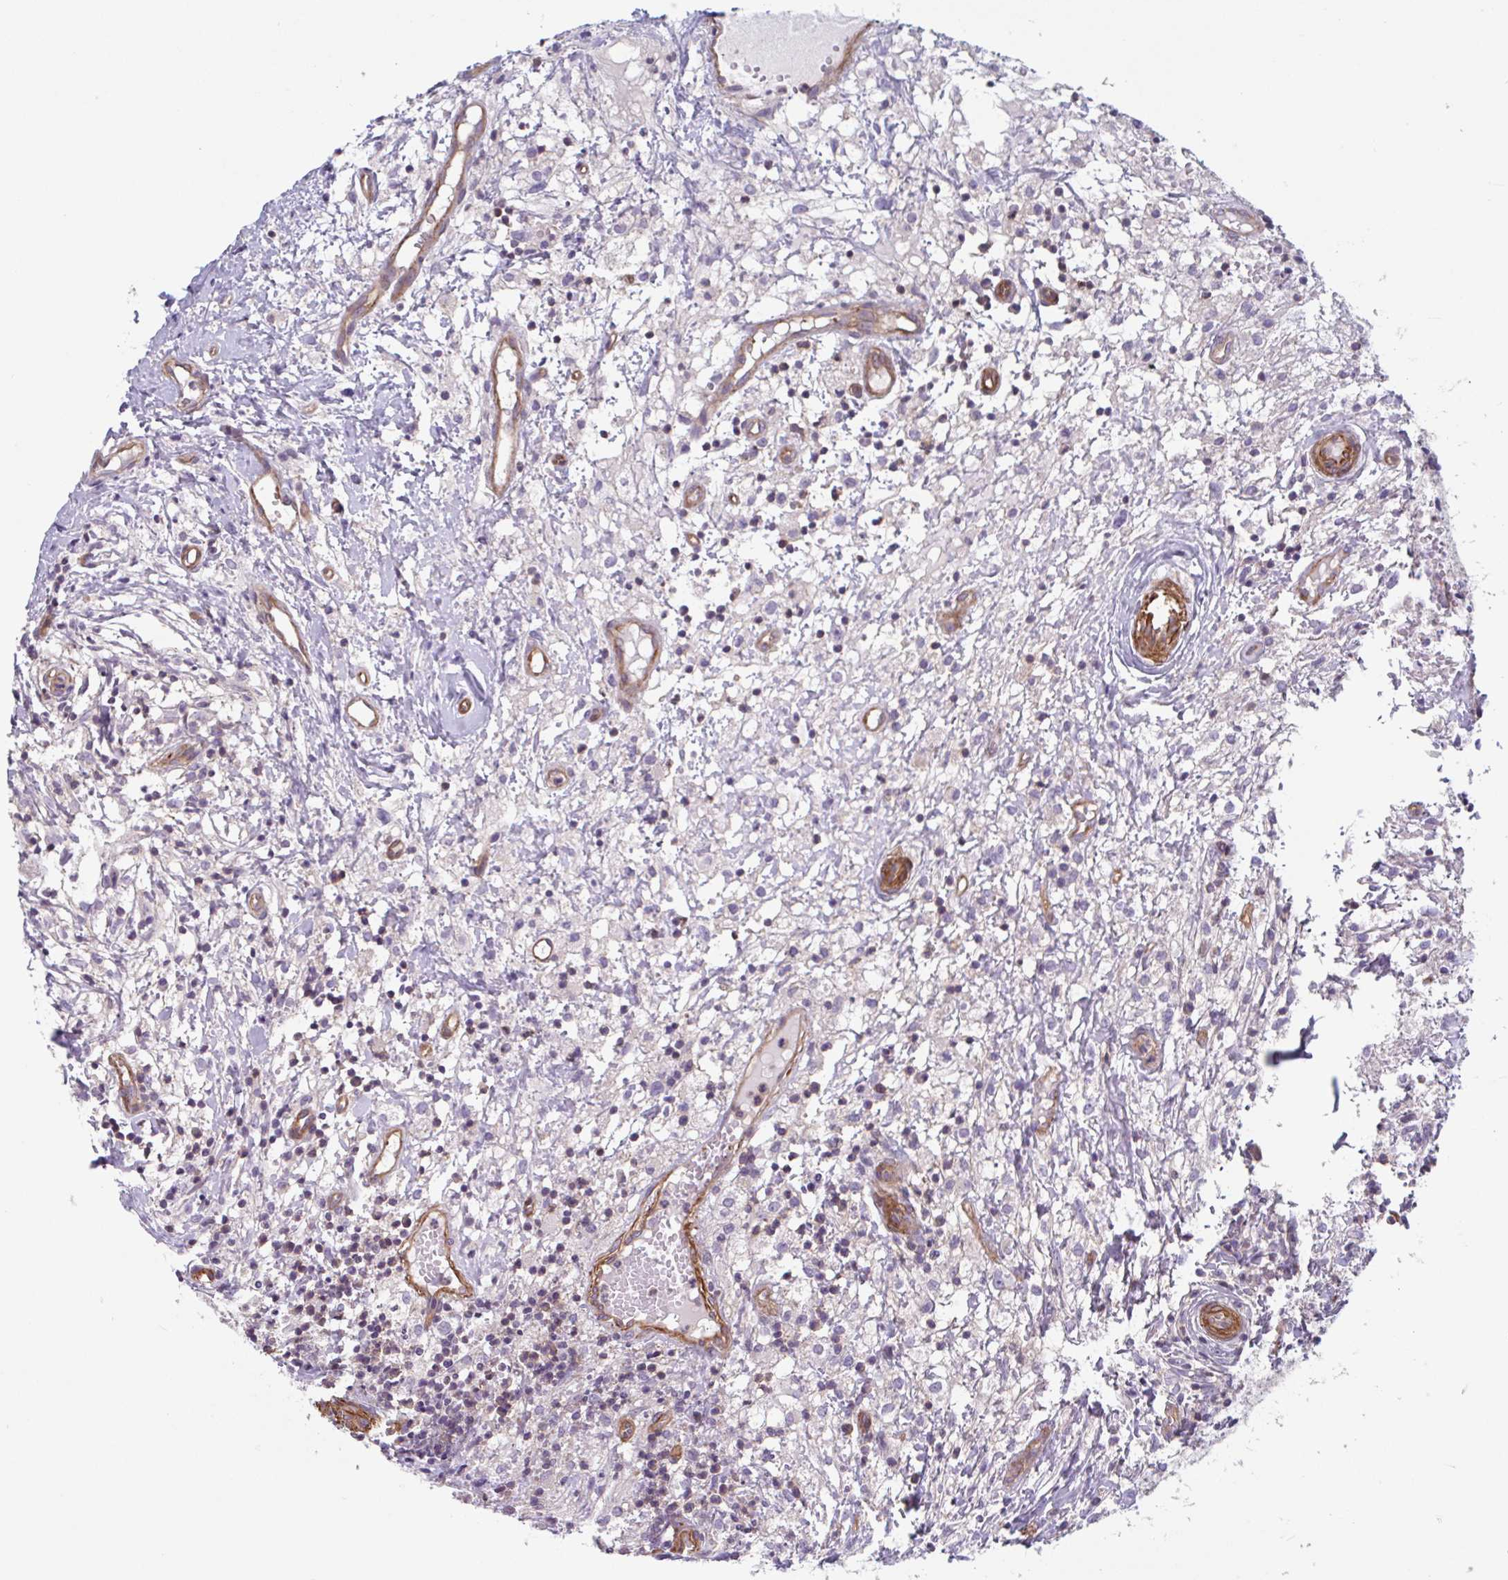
{"staining": {"intensity": "negative", "quantity": "none", "location": "none"}, "tissue": "lymphoma", "cell_type": "Tumor cells", "image_type": "cancer", "snomed": [{"axis": "morphology", "description": "Hodgkin's disease, NOS"}, {"axis": "topography", "description": "No Tissue"}], "caption": "A histopathology image of human lymphoma is negative for staining in tumor cells. (DAB immunohistochemistry (IHC) visualized using brightfield microscopy, high magnification).", "gene": "SHISA7", "patient": {"sex": "female", "age": 21}}